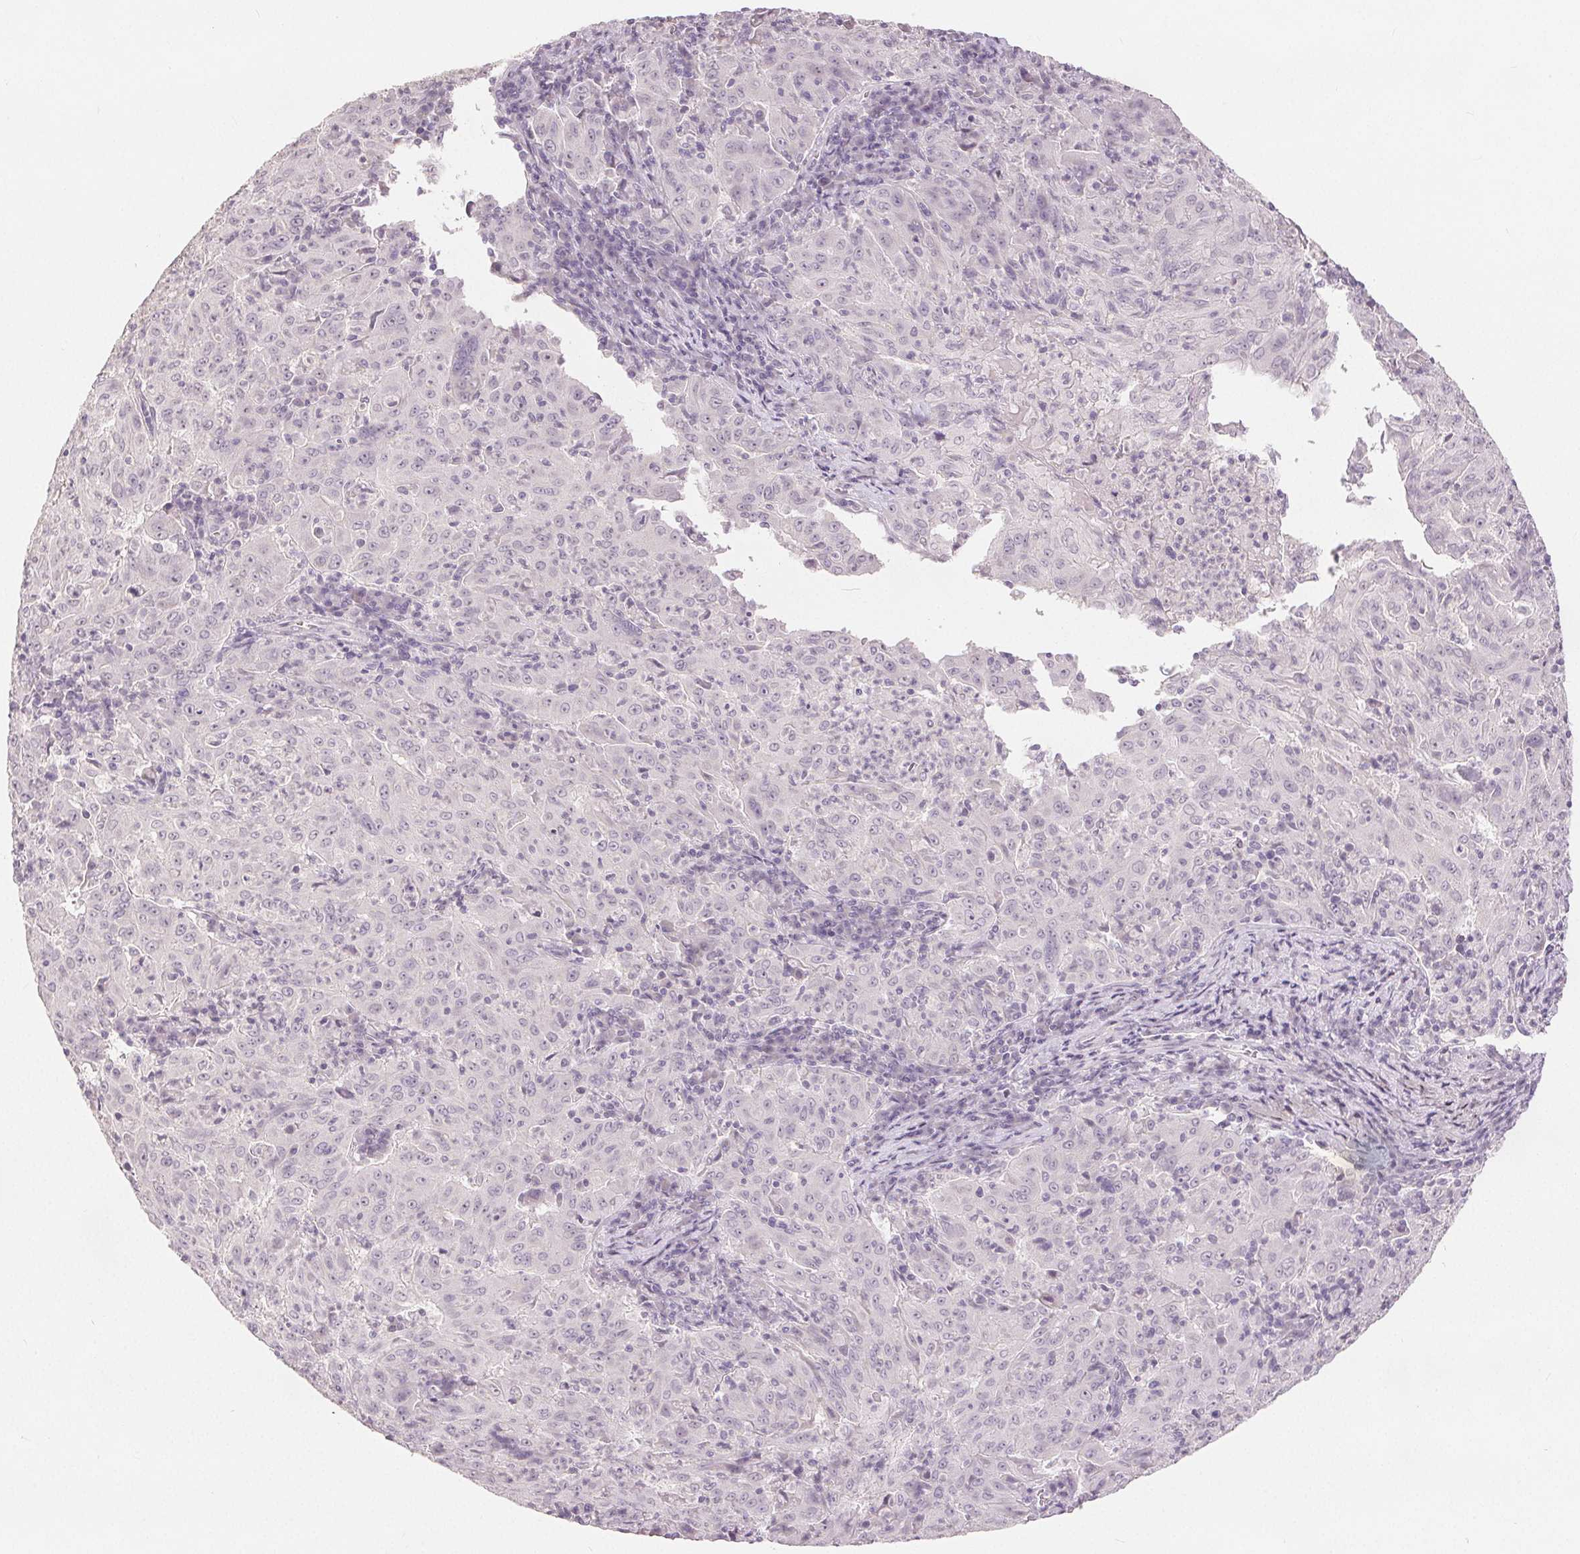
{"staining": {"intensity": "negative", "quantity": "none", "location": "none"}, "tissue": "pancreatic cancer", "cell_type": "Tumor cells", "image_type": "cancer", "snomed": [{"axis": "morphology", "description": "Adenocarcinoma, NOS"}, {"axis": "topography", "description": "Pancreas"}], "caption": "A micrograph of pancreatic cancer (adenocarcinoma) stained for a protein exhibits no brown staining in tumor cells.", "gene": "SLC27A5", "patient": {"sex": "male", "age": 63}}